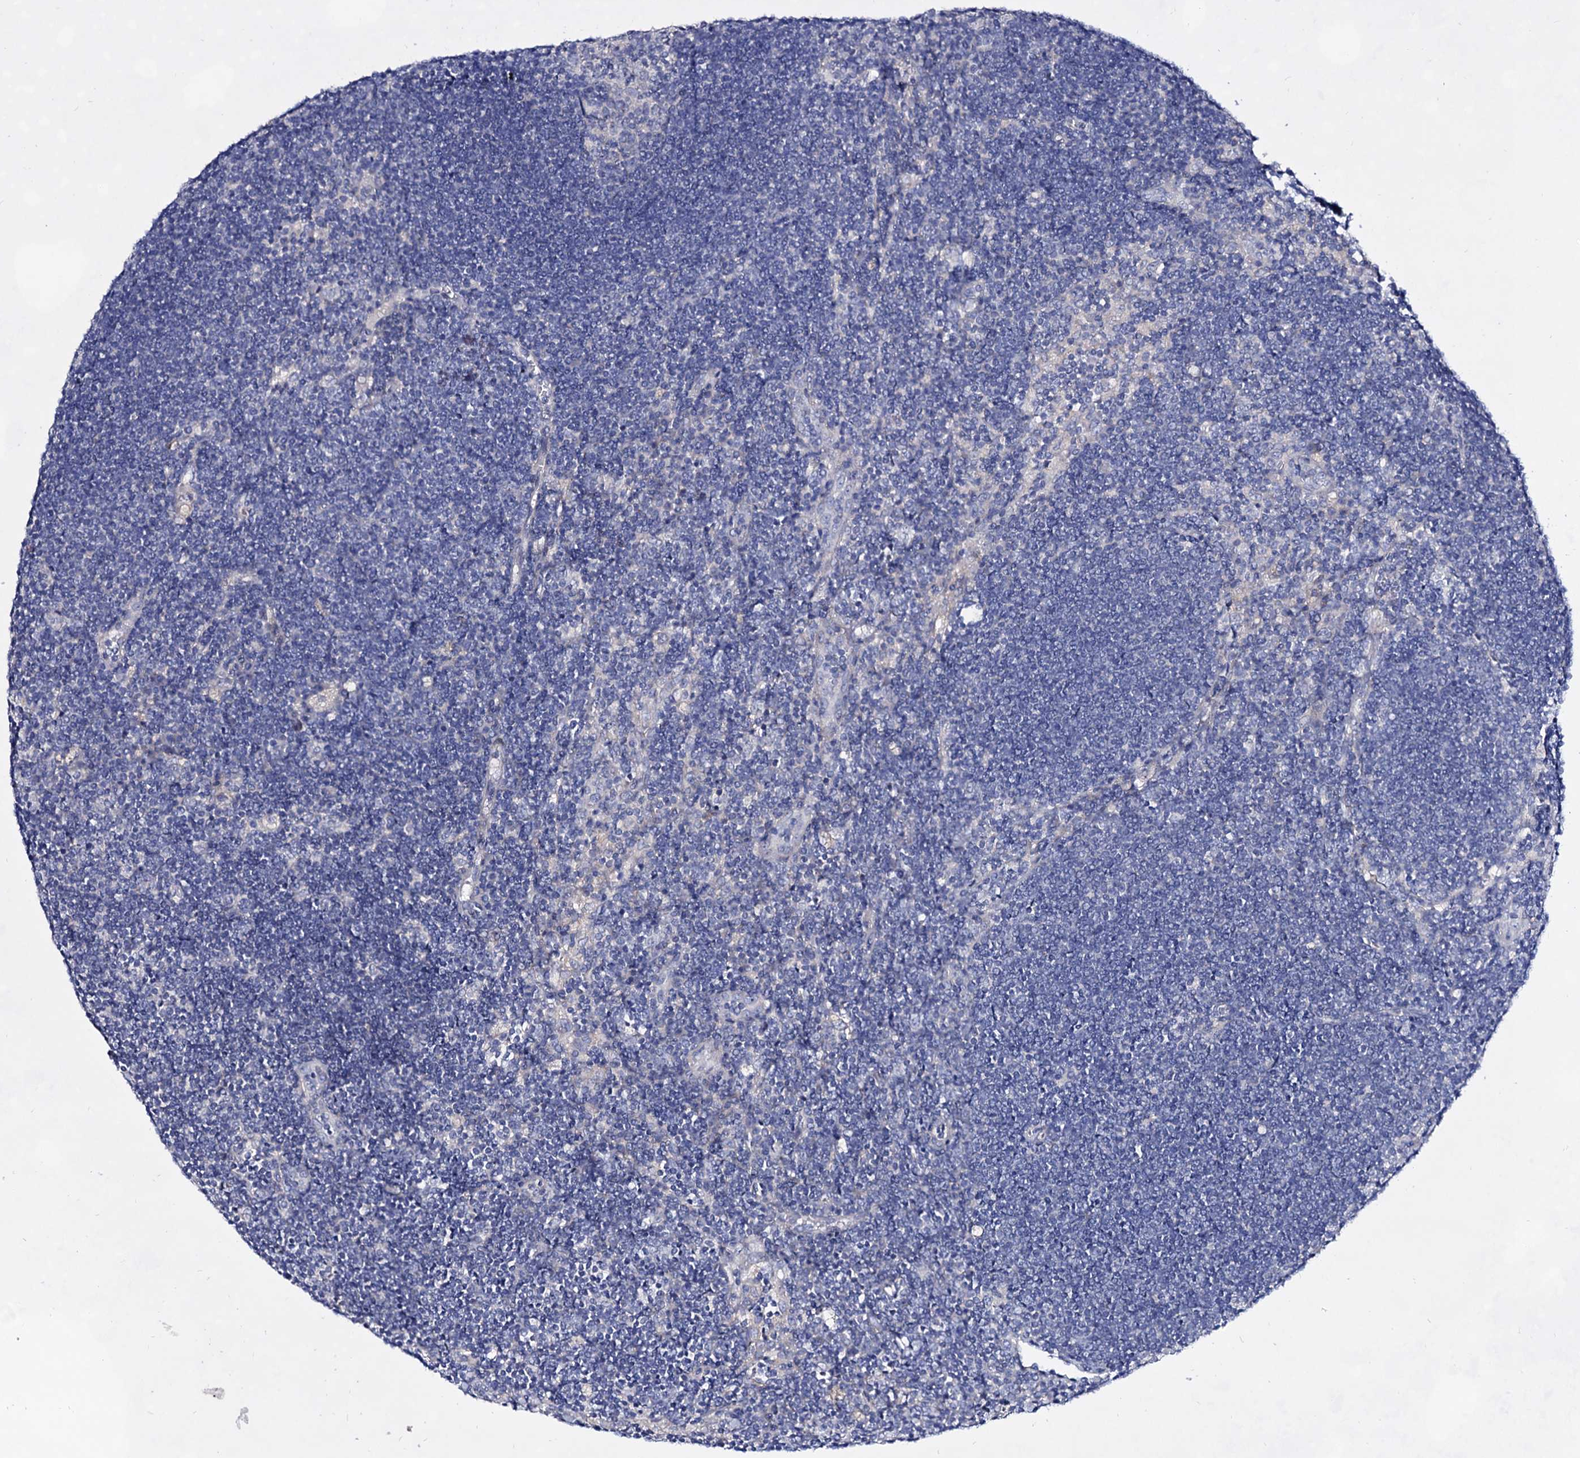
{"staining": {"intensity": "negative", "quantity": "none", "location": "none"}, "tissue": "lymph node", "cell_type": "Germinal center cells", "image_type": "normal", "snomed": [{"axis": "morphology", "description": "Normal tissue, NOS"}, {"axis": "topography", "description": "Lymph node"}], "caption": "This micrograph is of normal lymph node stained with immunohistochemistry to label a protein in brown with the nuclei are counter-stained blue. There is no staining in germinal center cells. (DAB immunohistochemistry with hematoxylin counter stain).", "gene": "PLIN1", "patient": {"sex": "male", "age": 24}}